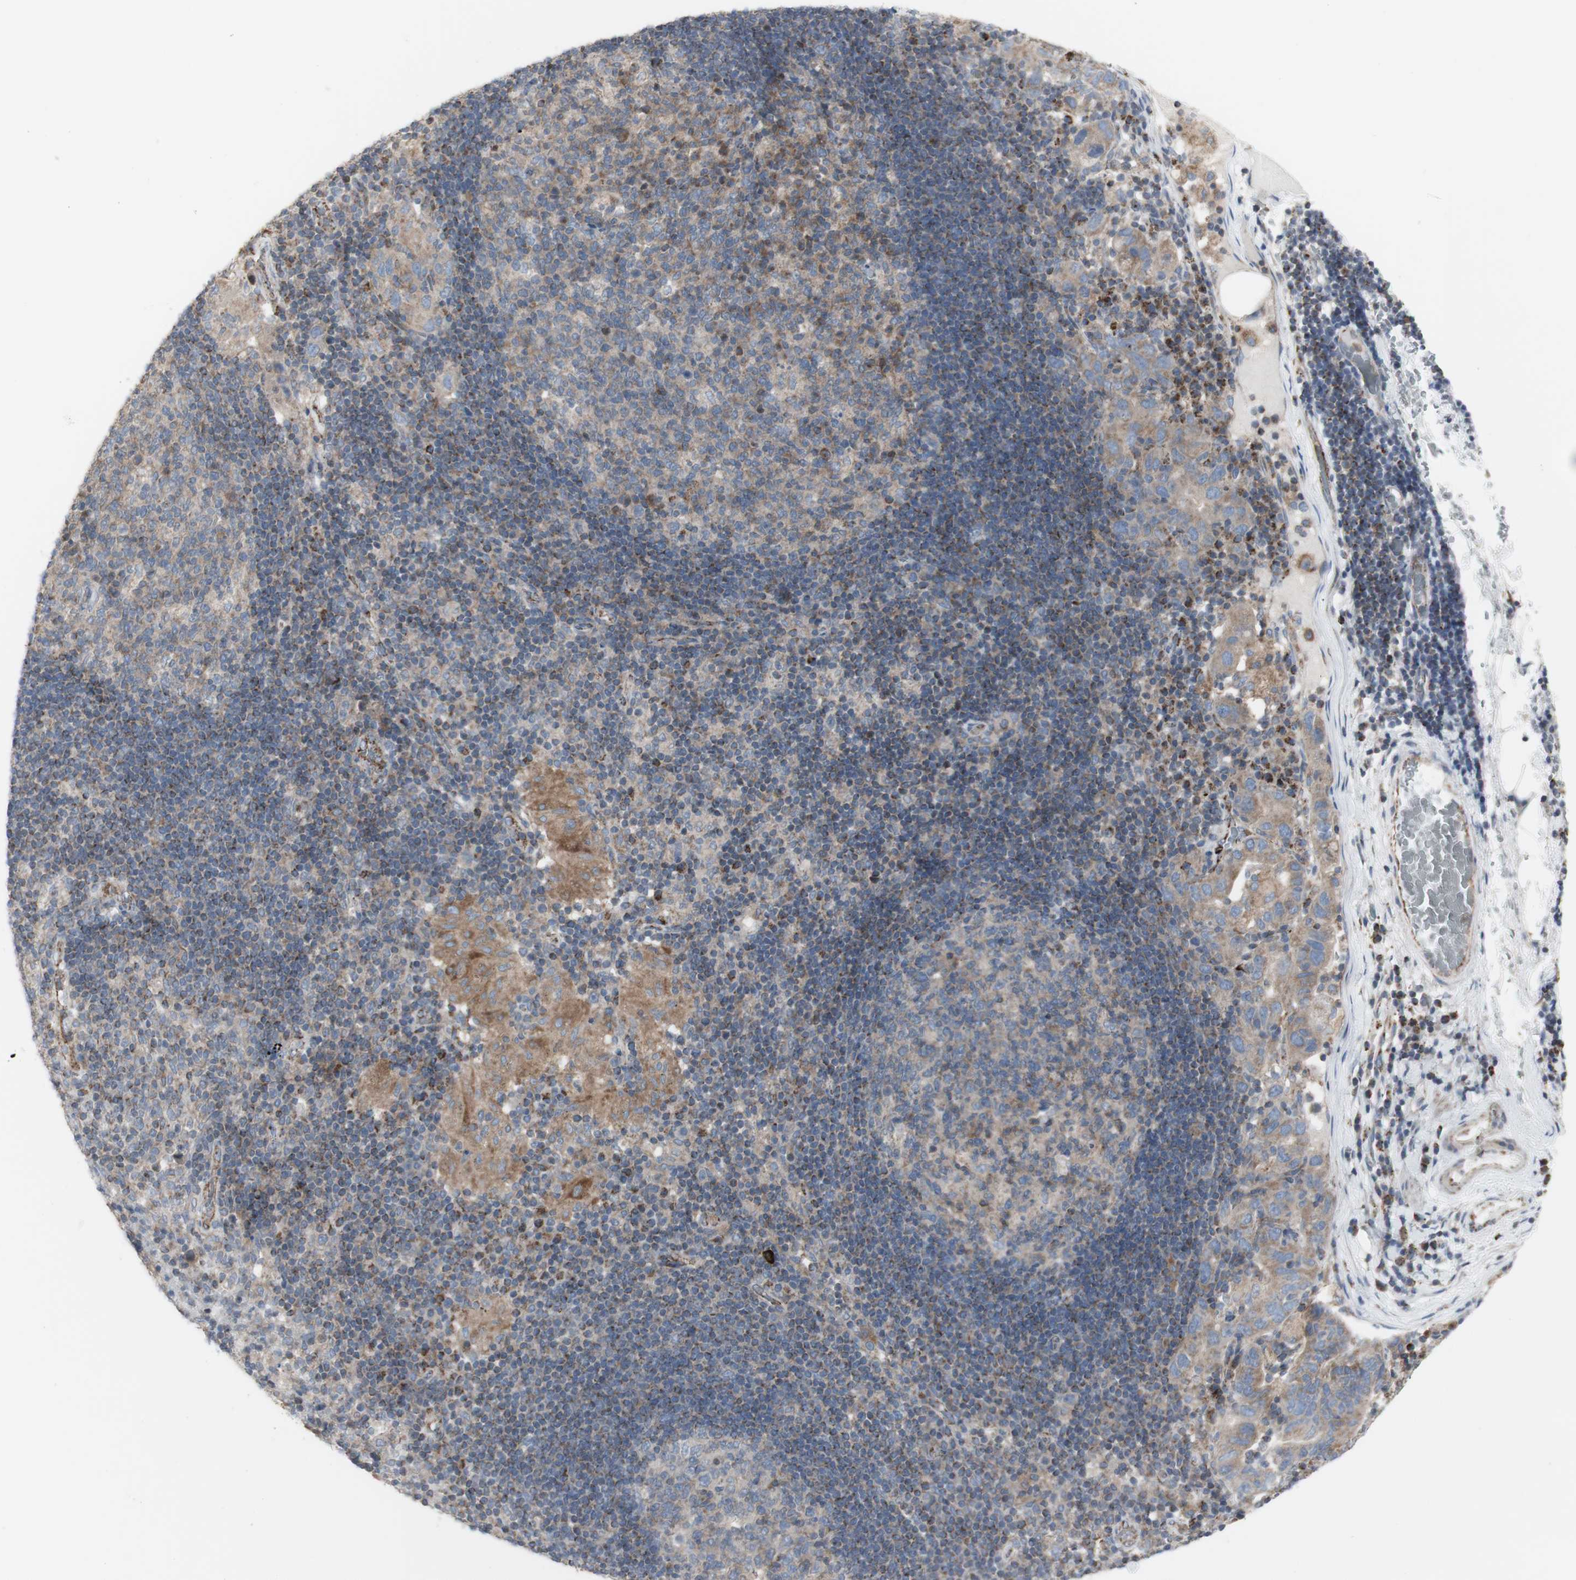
{"staining": {"intensity": "negative", "quantity": "none", "location": "none"}, "tissue": "adipose tissue", "cell_type": "Adipocytes", "image_type": "normal", "snomed": [{"axis": "morphology", "description": "Normal tissue, NOS"}, {"axis": "morphology", "description": "Adenocarcinoma, NOS"}, {"axis": "topography", "description": "Esophagus"}], "caption": "This is an immunohistochemistry (IHC) photomicrograph of benign adipose tissue. There is no expression in adipocytes.", "gene": "C3orf52", "patient": {"sex": "male", "age": 62}}